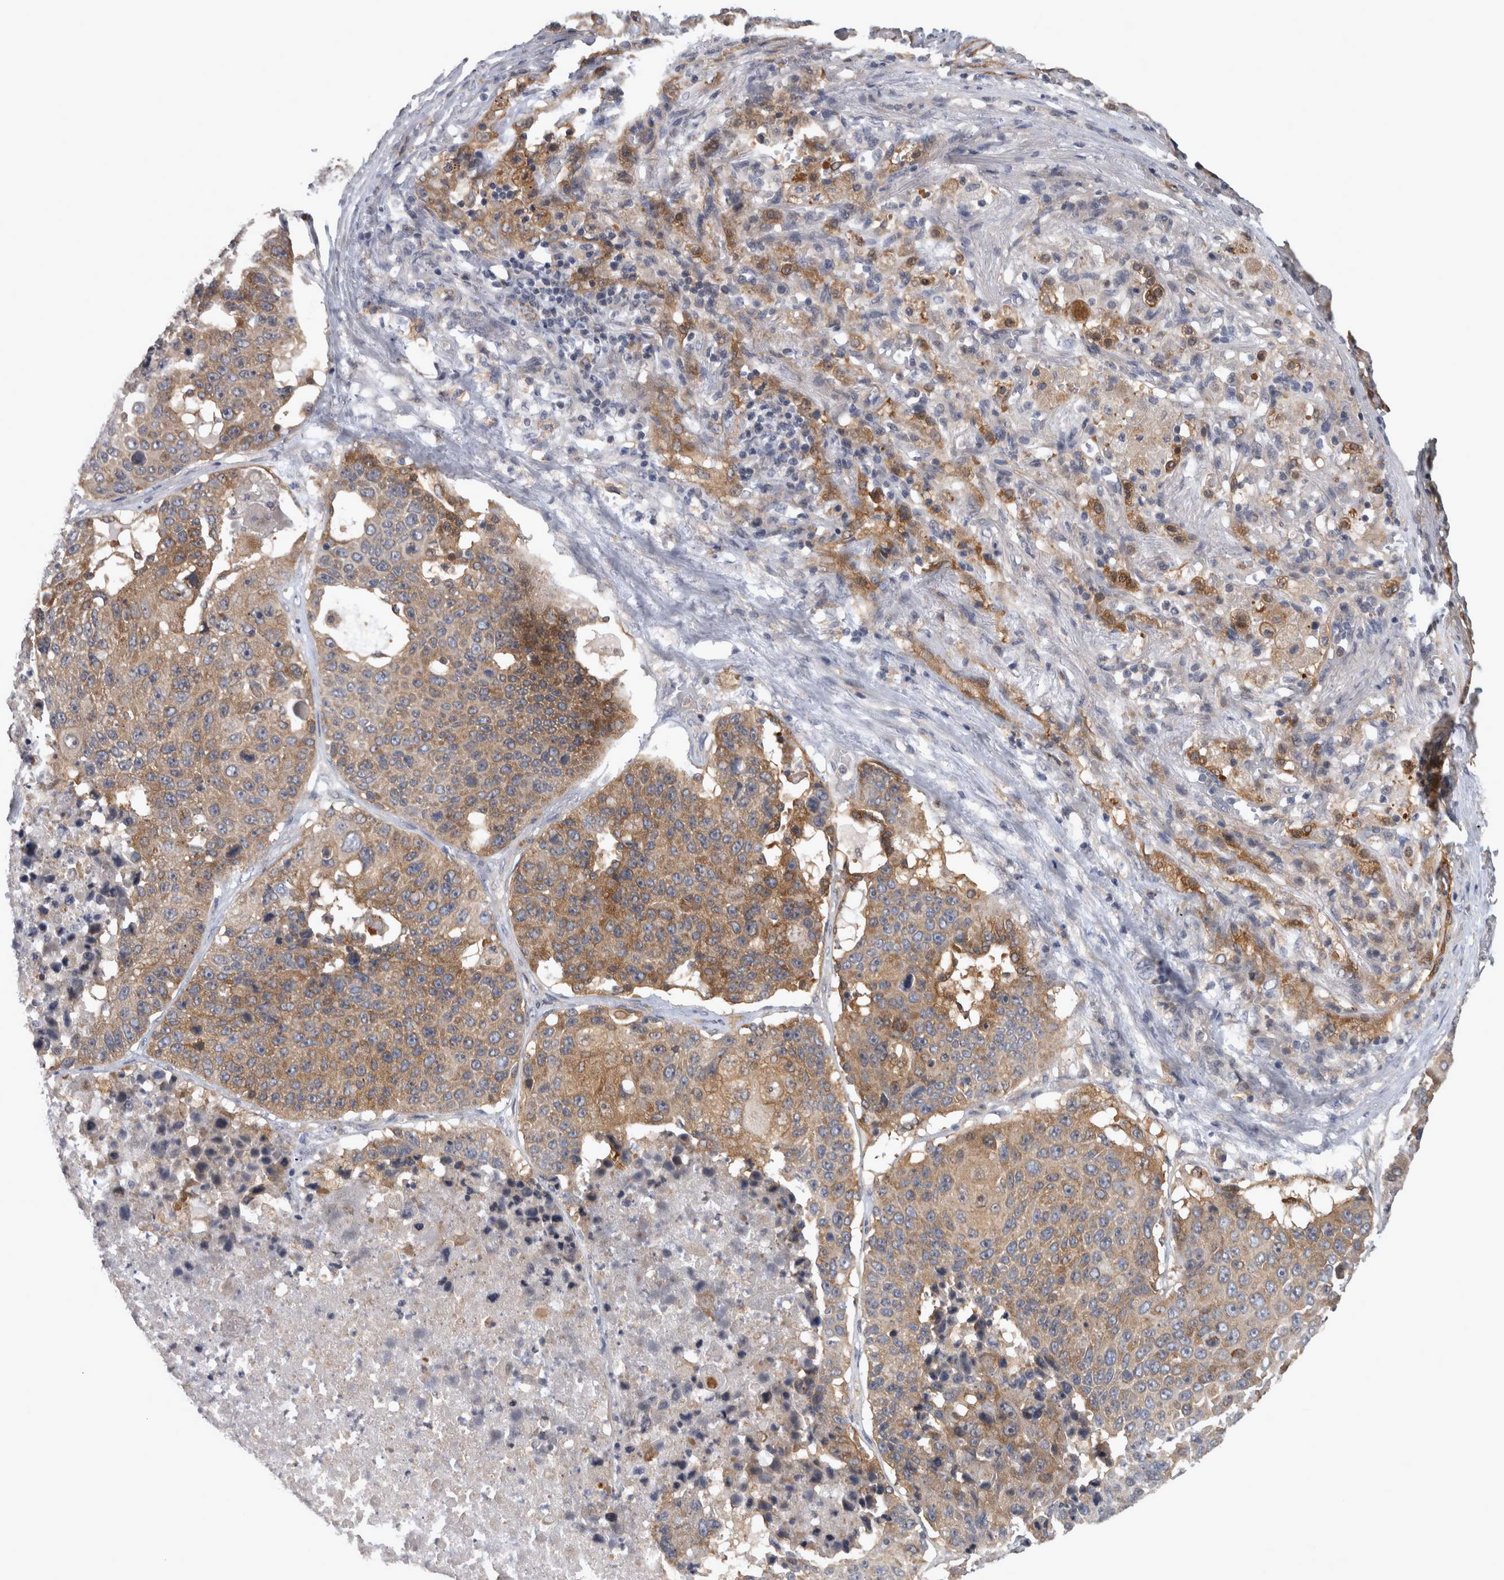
{"staining": {"intensity": "moderate", "quantity": ">75%", "location": "cytoplasmic/membranous"}, "tissue": "lung cancer", "cell_type": "Tumor cells", "image_type": "cancer", "snomed": [{"axis": "morphology", "description": "Squamous cell carcinoma, NOS"}, {"axis": "topography", "description": "Lung"}], "caption": "A histopathology image of human squamous cell carcinoma (lung) stained for a protein exhibits moderate cytoplasmic/membranous brown staining in tumor cells. The staining was performed using DAB to visualize the protein expression in brown, while the nuclei were stained in blue with hematoxylin (Magnification: 20x).", "gene": "PRKCI", "patient": {"sex": "male", "age": 61}}